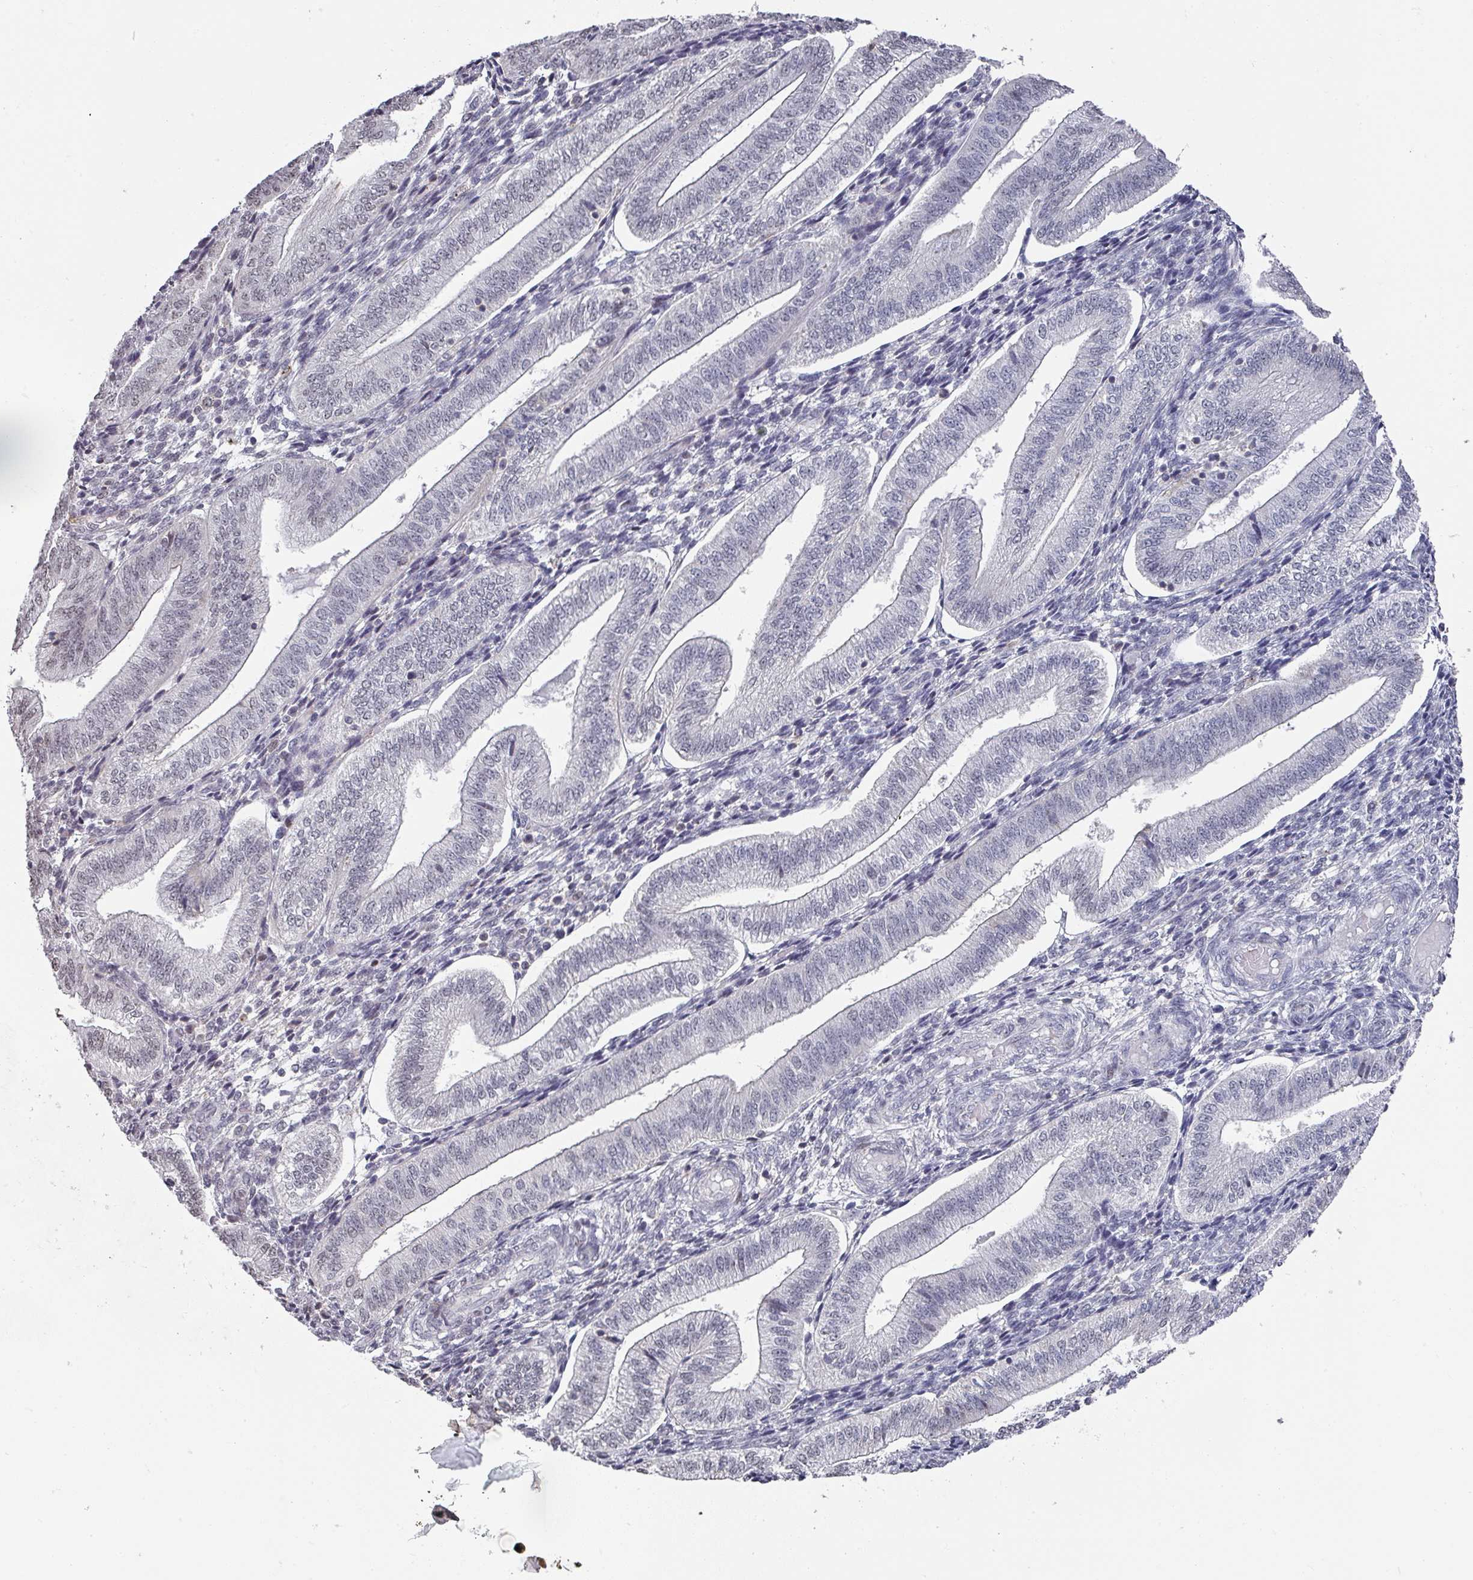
{"staining": {"intensity": "negative", "quantity": "none", "location": "none"}, "tissue": "endometrium", "cell_type": "Cells in endometrial stroma", "image_type": "normal", "snomed": [{"axis": "morphology", "description": "Normal tissue, NOS"}, {"axis": "topography", "description": "Endometrium"}], "caption": "The immunohistochemistry (IHC) image has no significant positivity in cells in endometrial stroma of endometrium. (DAB (3,3'-diaminobenzidine) IHC visualized using brightfield microscopy, high magnification).", "gene": "ZNF654", "patient": {"sex": "female", "age": 34}}